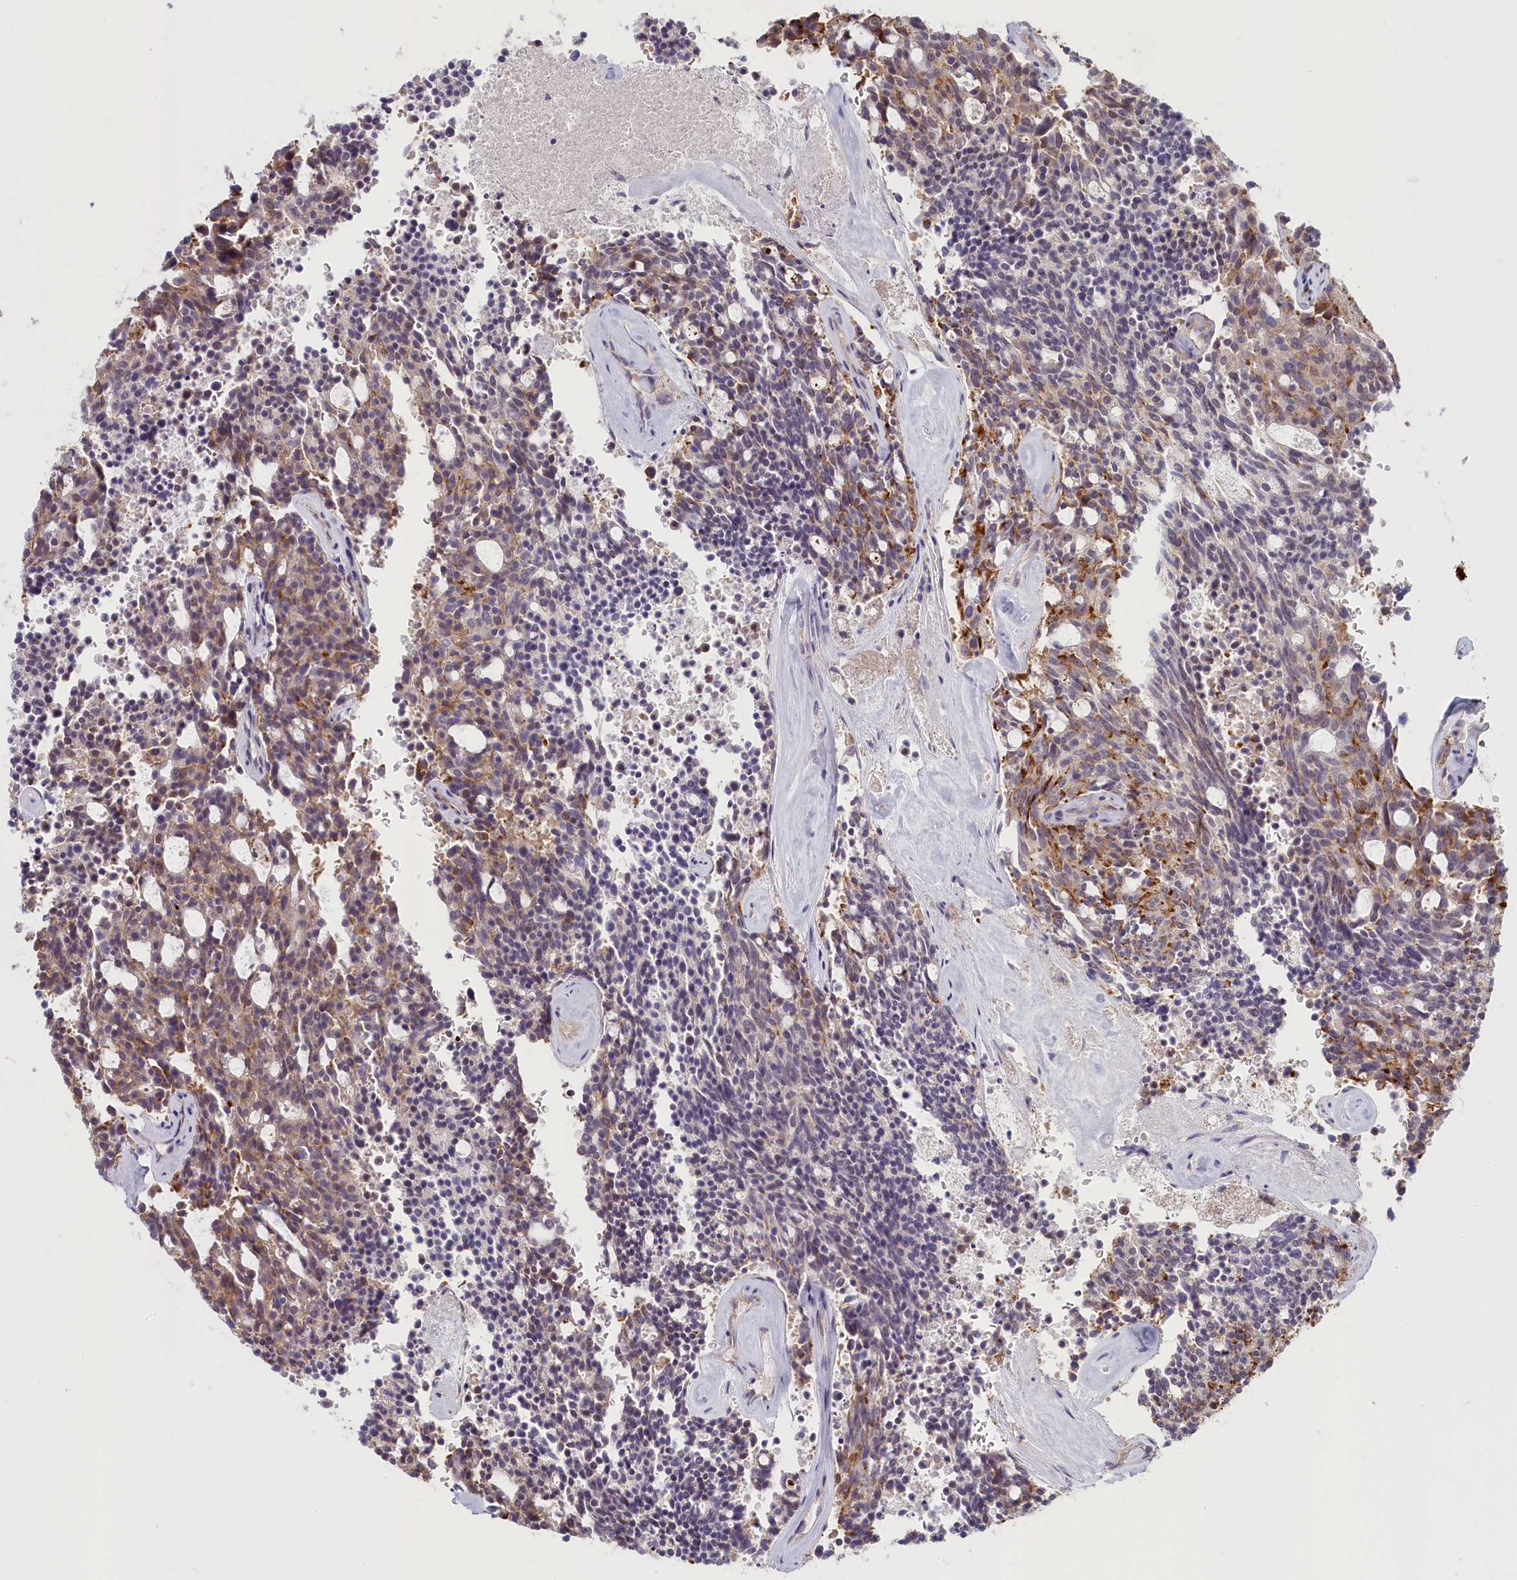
{"staining": {"intensity": "moderate", "quantity": "<25%", "location": "cytoplasmic/membranous"}, "tissue": "carcinoid", "cell_type": "Tumor cells", "image_type": "cancer", "snomed": [{"axis": "morphology", "description": "Carcinoid, malignant, NOS"}, {"axis": "topography", "description": "Pancreas"}], "caption": "About <25% of tumor cells in carcinoid reveal moderate cytoplasmic/membranous protein positivity as visualized by brown immunohistochemical staining.", "gene": "C19orf44", "patient": {"sex": "female", "age": 54}}